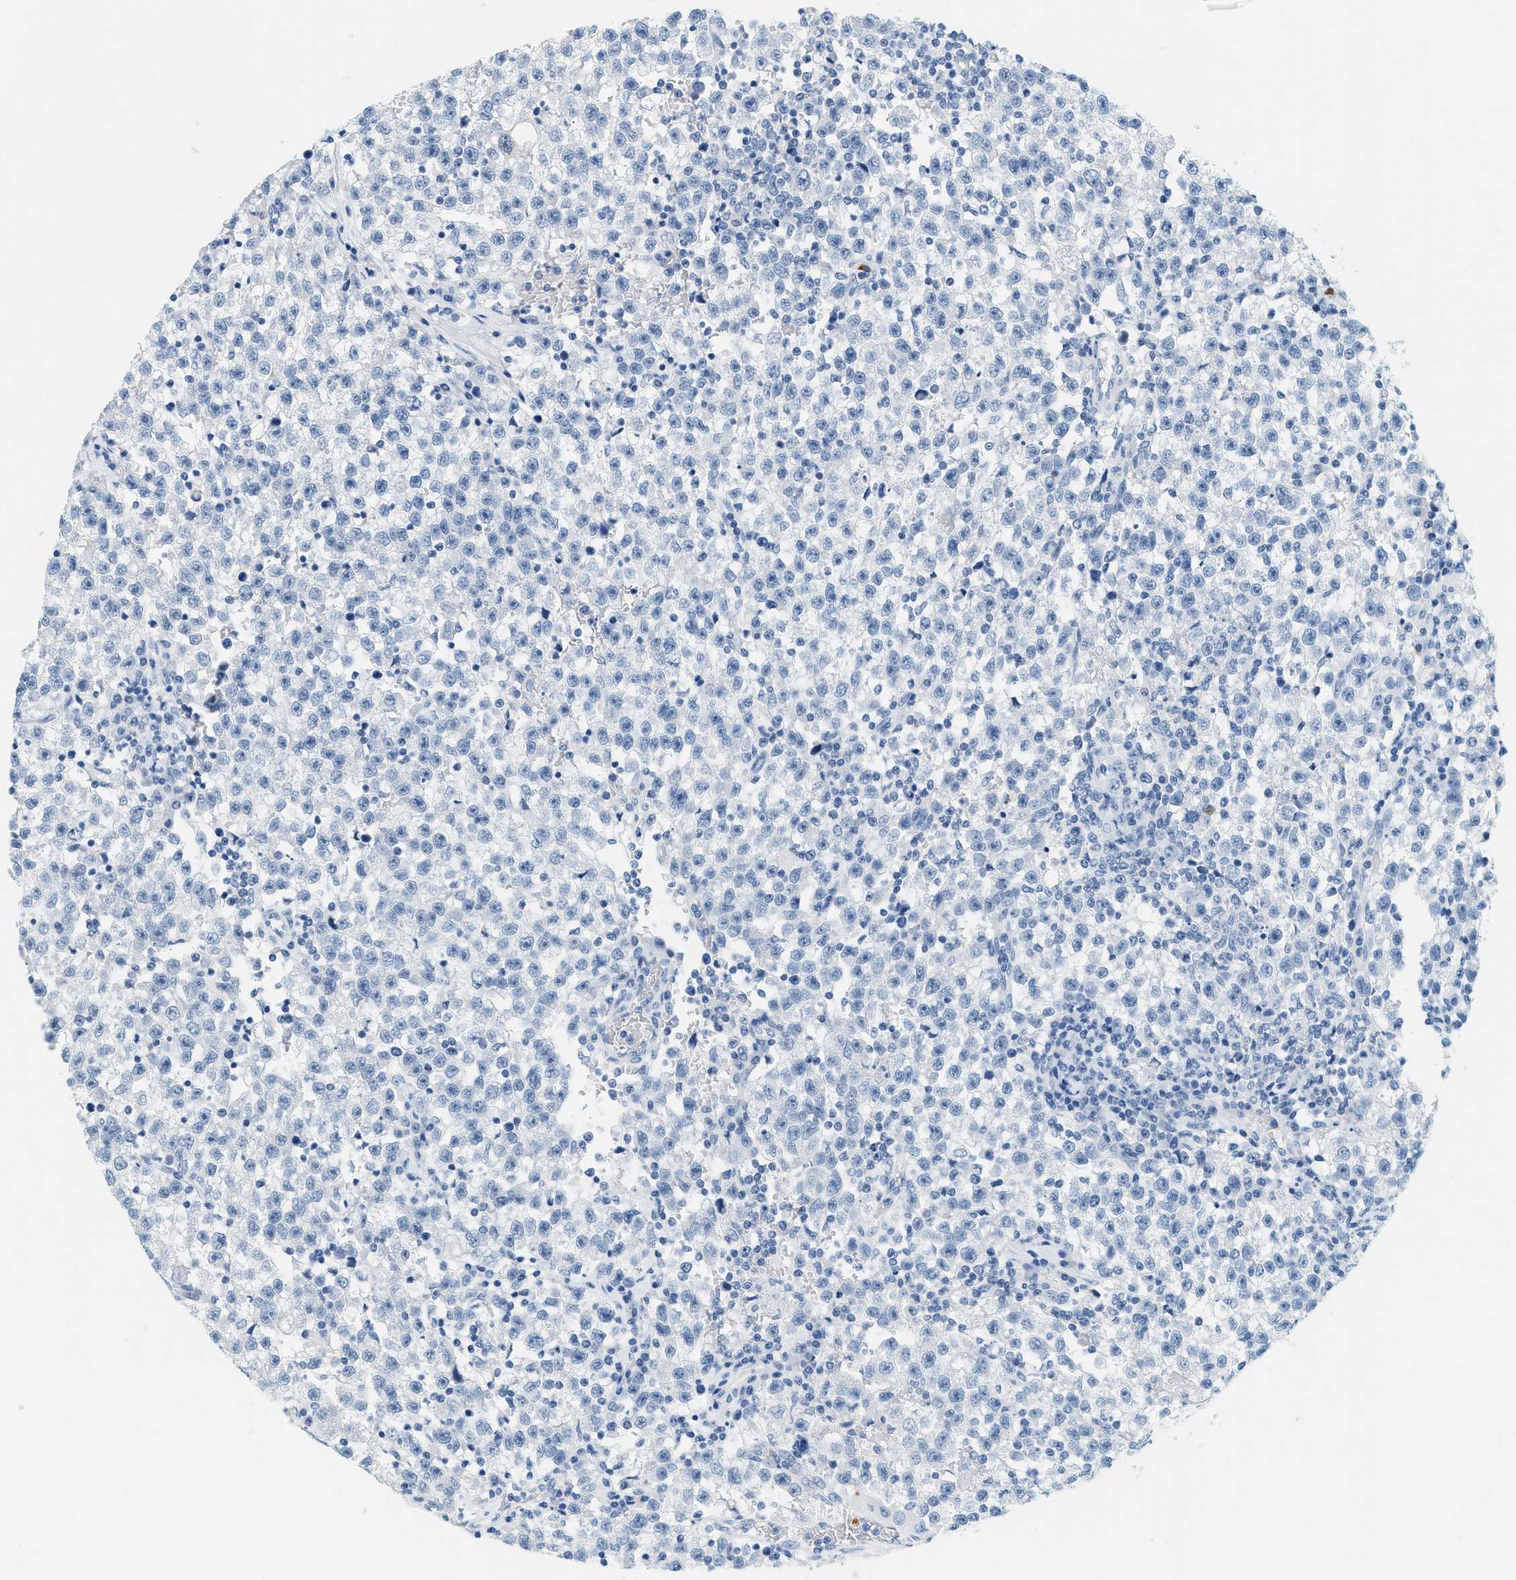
{"staining": {"intensity": "negative", "quantity": "none", "location": "none"}, "tissue": "testis cancer", "cell_type": "Tumor cells", "image_type": "cancer", "snomed": [{"axis": "morphology", "description": "Seminoma, NOS"}, {"axis": "topography", "description": "Testis"}], "caption": "Tumor cells show no significant staining in testis cancer. (DAB (3,3'-diaminobenzidine) immunohistochemistry (IHC), high magnification).", "gene": "LCN2", "patient": {"sex": "male", "age": 22}}